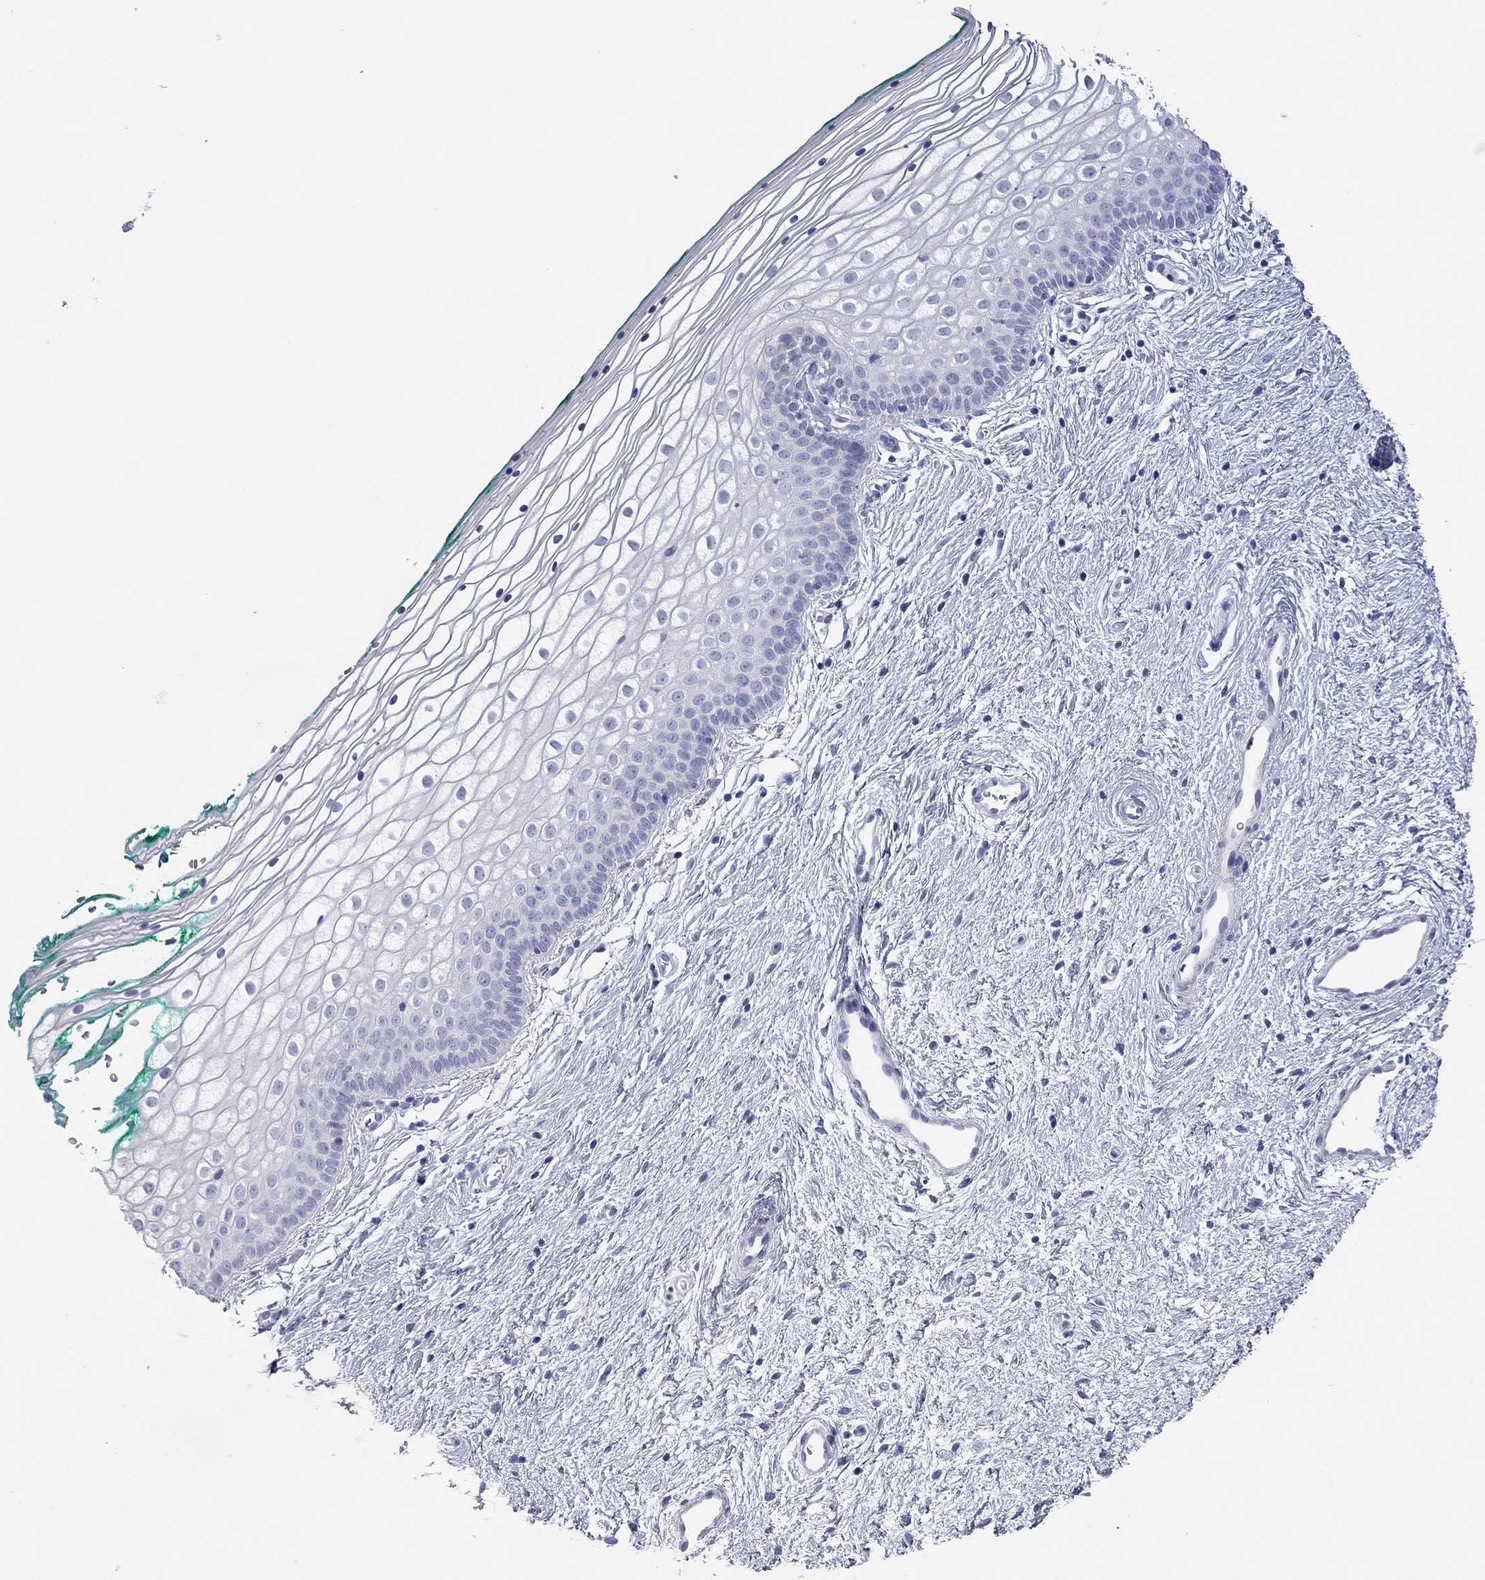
{"staining": {"intensity": "negative", "quantity": "none", "location": "none"}, "tissue": "vagina", "cell_type": "Squamous epithelial cells", "image_type": "normal", "snomed": [{"axis": "morphology", "description": "Normal tissue, NOS"}, {"axis": "topography", "description": "Vagina"}], "caption": "Immunohistochemistry of benign vagina reveals no positivity in squamous epithelial cells. The staining was performed using DAB (3,3'-diaminobenzidine) to visualize the protein expression in brown, while the nuclei were stained in blue with hematoxylin (Magnification: 20x).", "gene": "ACTL7B", "patient": {"sex": "female", "age": 36}}